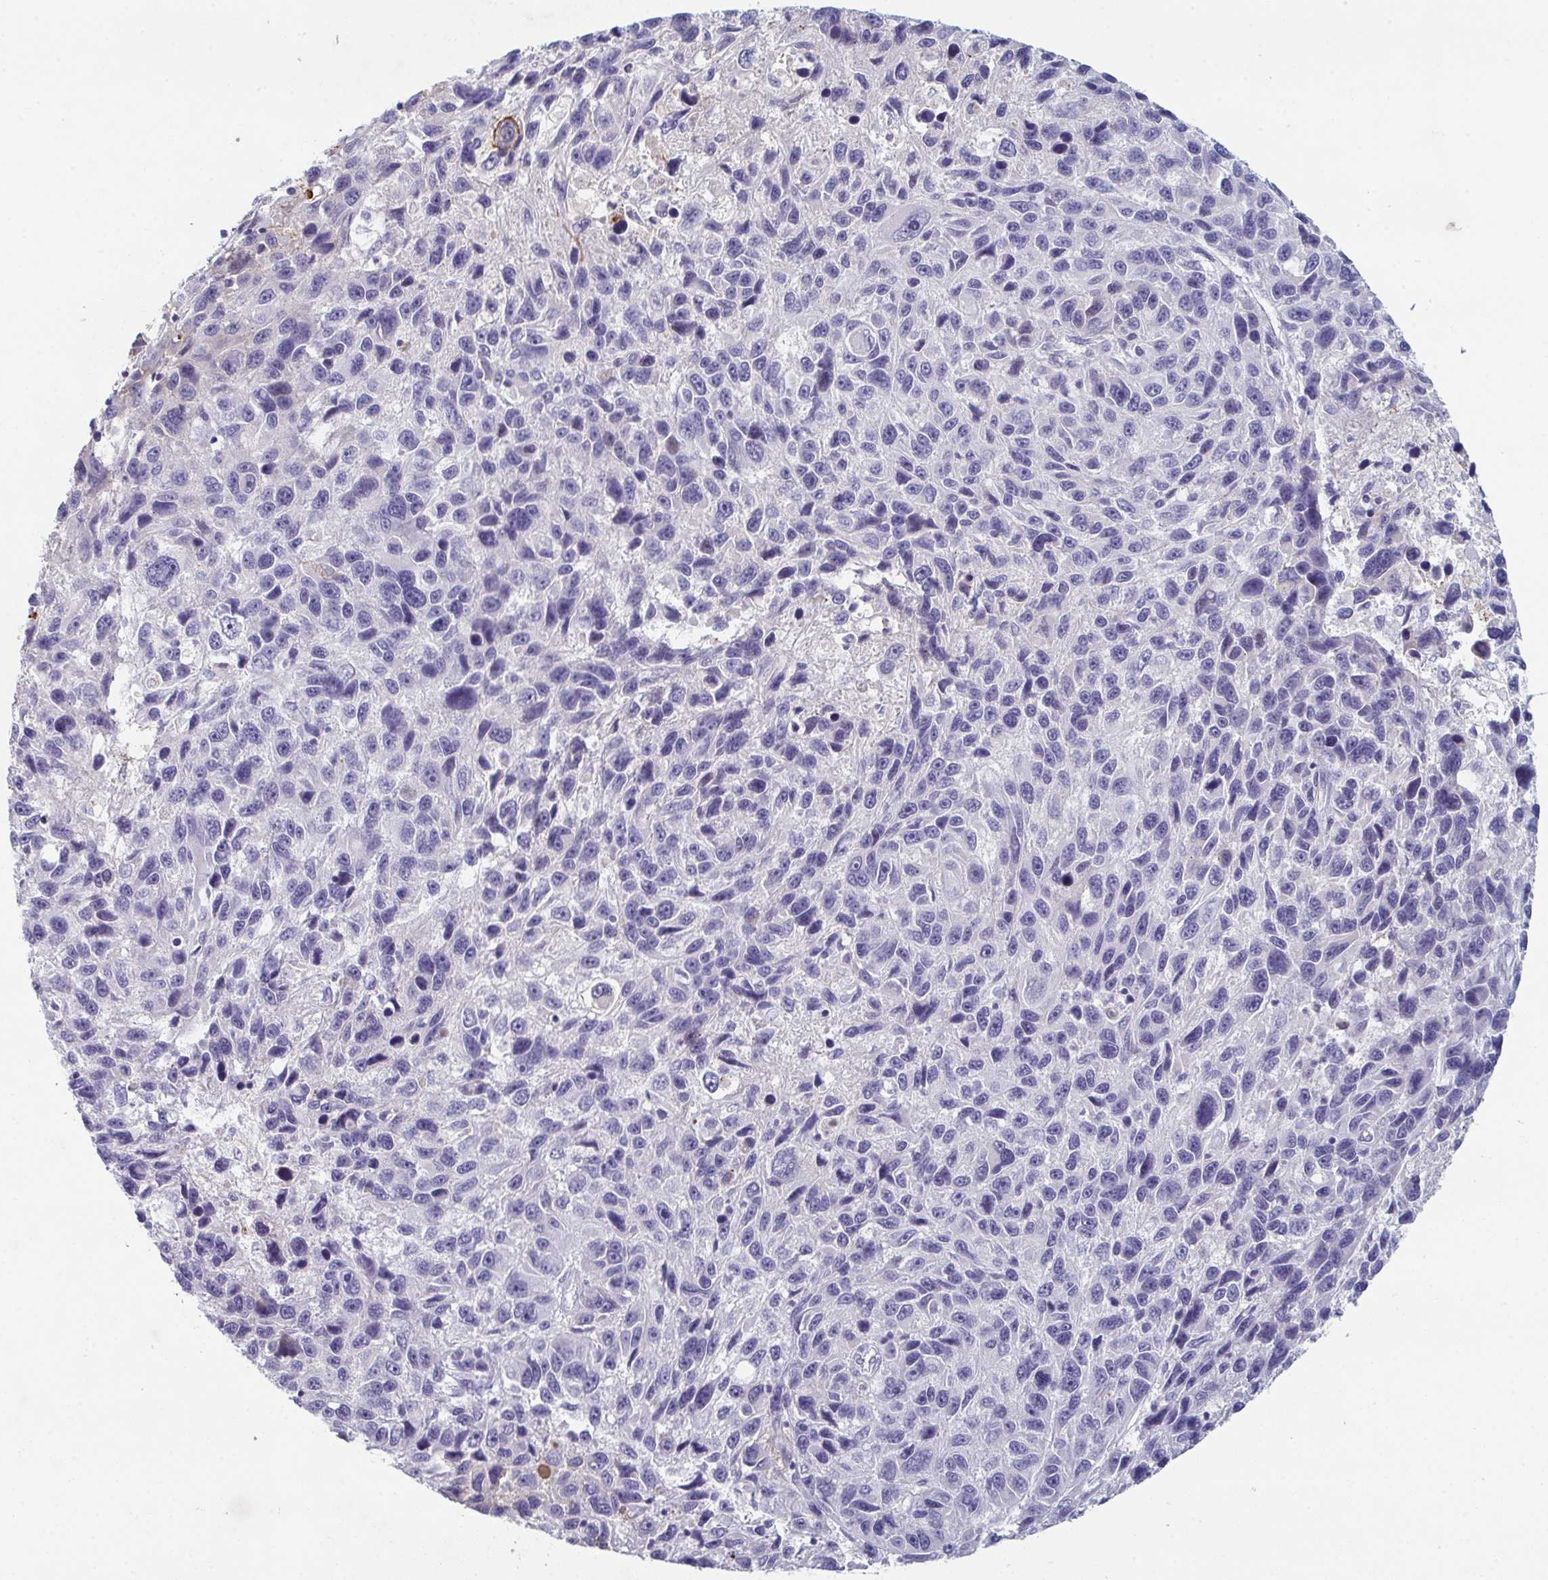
{"staining": {"intensity": "negative", "quantity": "none", "location": "none"}, "tissue": "melanoma", "cell_type": "Tumor cells", "image_type": "cancer", "snomed": [{"axis": "morphology", "description": "Malignant melanoma, NOS"}, {"axis": "topography", "description": "Skin"}], "caption": "Malignant melanoma stained for a protein using immunohistochemistry displays no positivity tumor cells.", "gene": "ADAM21", "patient": {"sex": "male", "age": 53}}